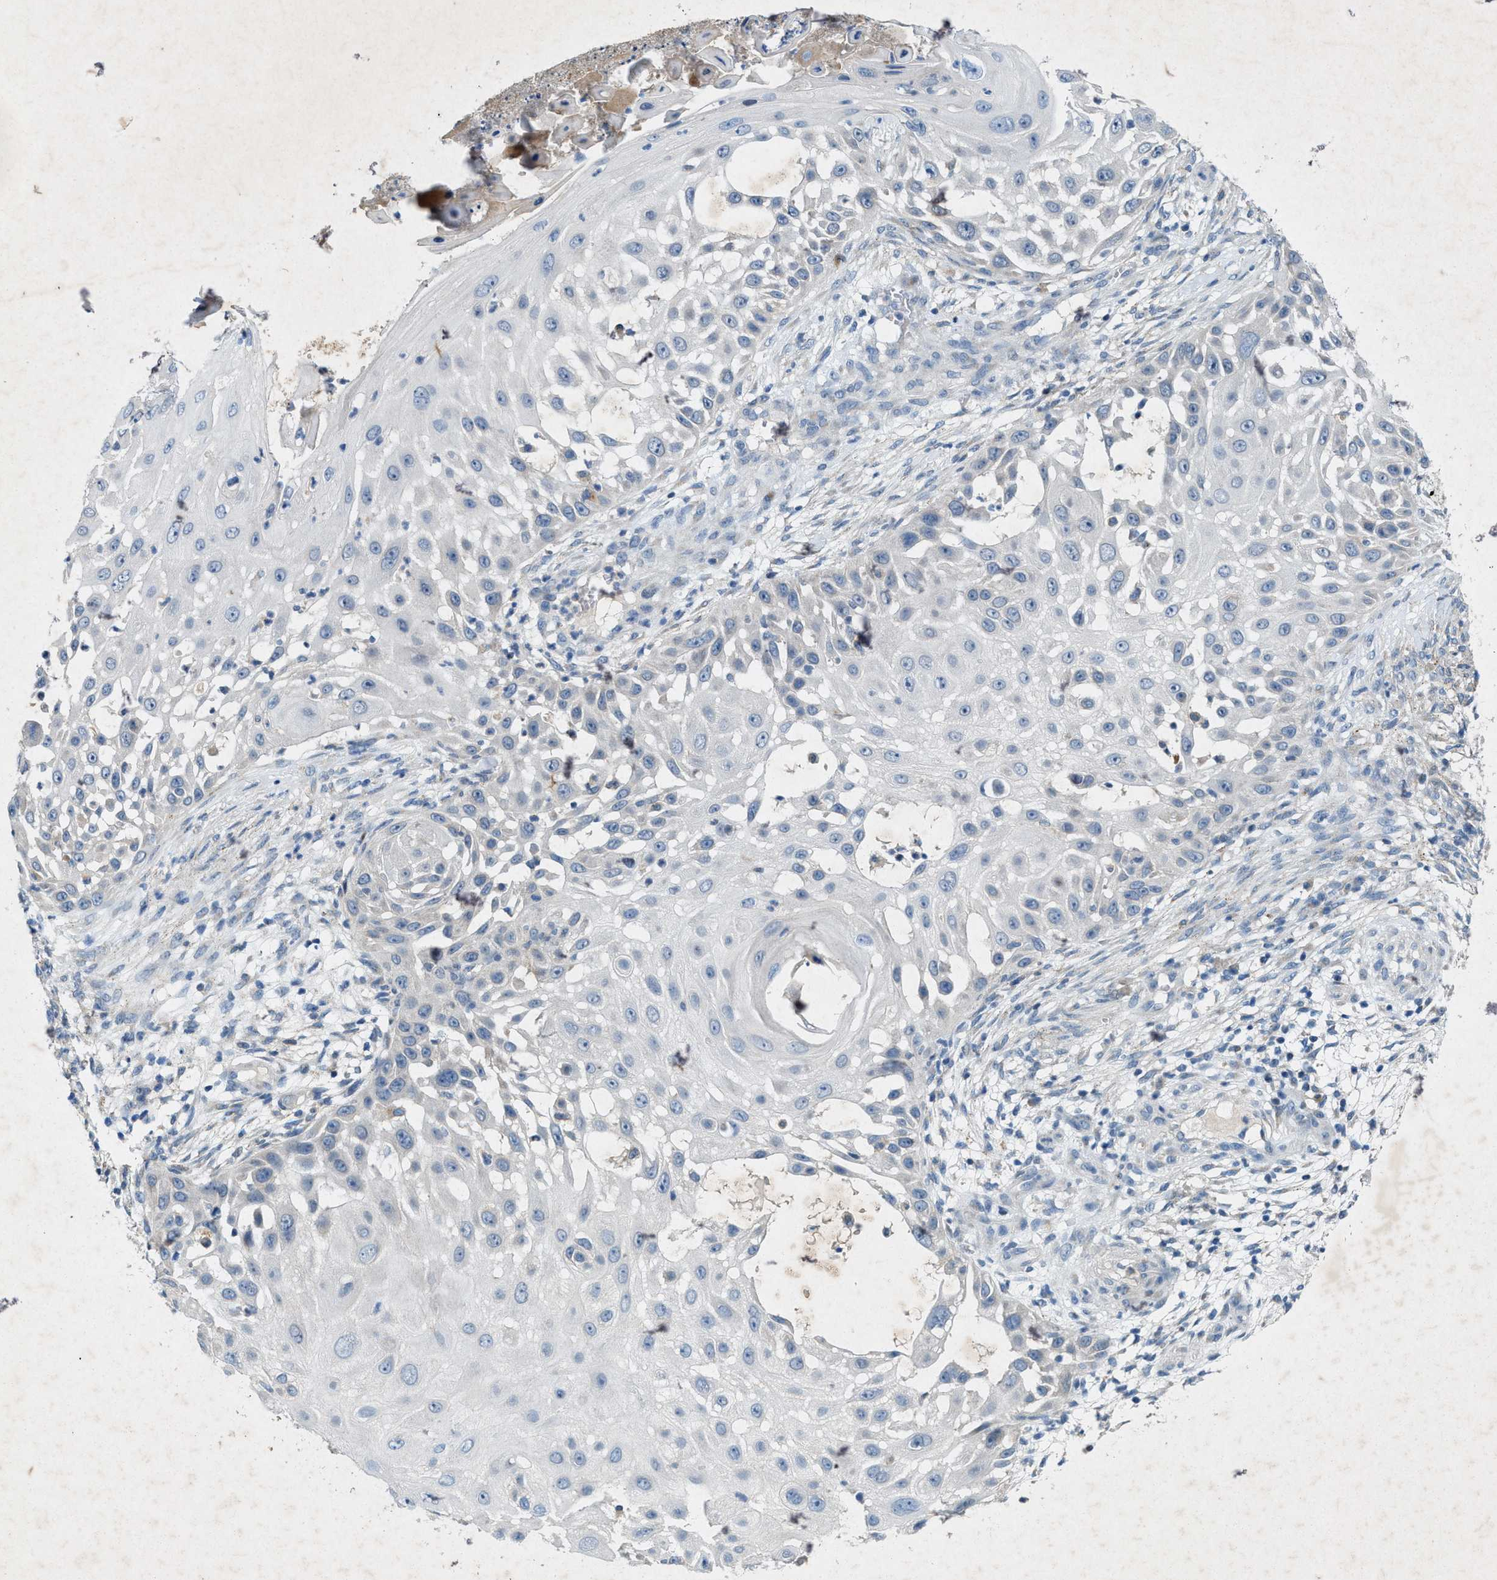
{"staining": {"intensity": "negative", "quantity": "none", "location": "none"}, "tissue": "skin cancer", "cell_type": "Tumor cells", "image_type": "cancer", "snomed": [{"axis": "morphology", "description": "Squamous cell carcinoma, NOS"}, {"axis": "topography", "description": "Skin"}], "caption": "Skin squamous cell carcinoma stained for a protein using IHC exhibits no staining tumor cells.", "gene": "URGCP", "patient": {"sex": "female", "age": 44}}